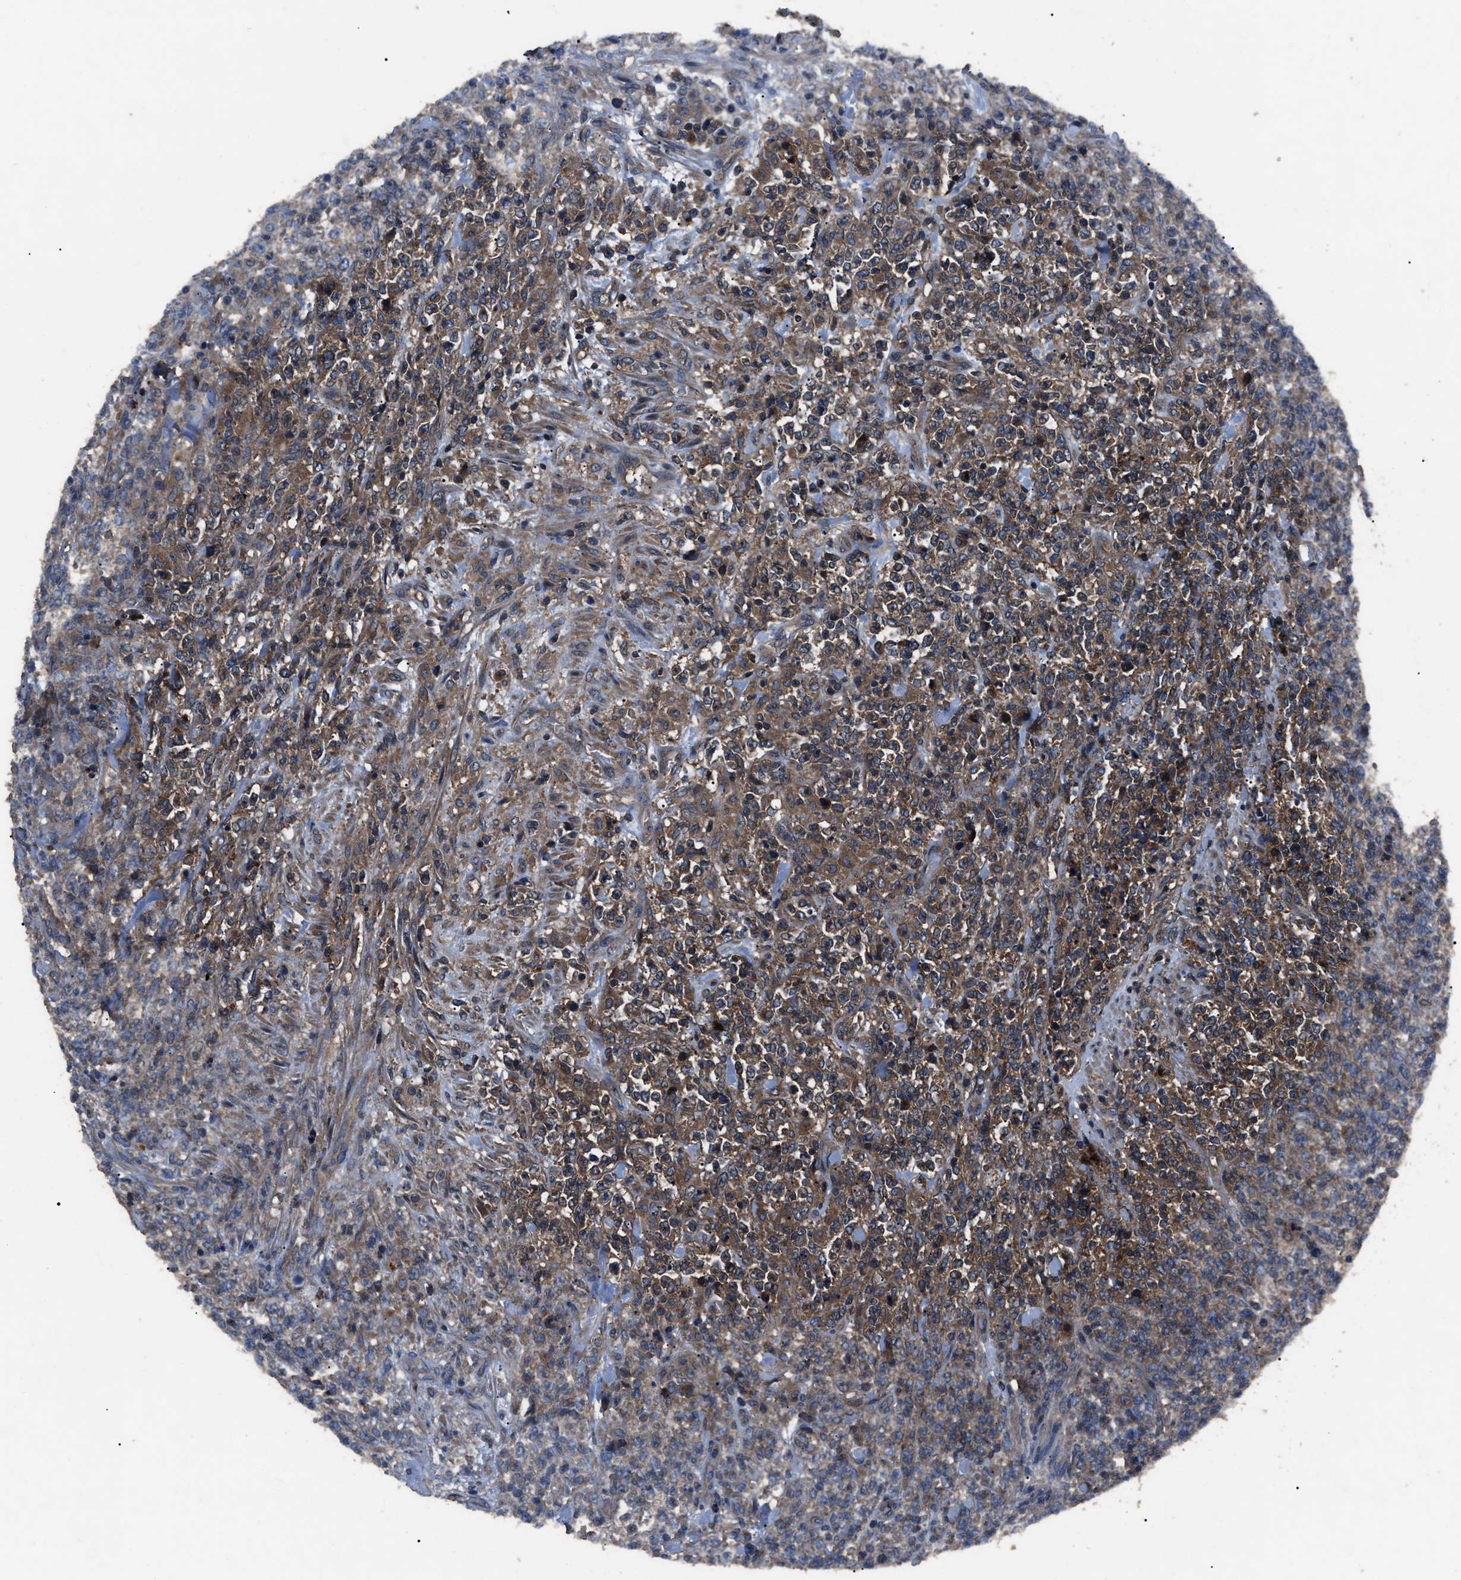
{"staining": {"intensity": "strong", "quantity": "25%-75%", "location": "cytoplasmic/membranous"}, "tissue": "lymphoma", "cell_type": "Tumor cells", "image_type": "cancer", "snomed": [{"axis": "morphology", "description": "Malignant lymphoma, non-Hodgkin's type, High grade"}, {"axis": "topography", "description": "Soft tissue"}], "caption": "IHC (DAB) staining of human lymphoma exhibits strong cytoplasmic/membranous protein staining in about 25%-75% of tumor cells.", "gene": "RNF216", "patient": {"sex": "male", "age": 18}}